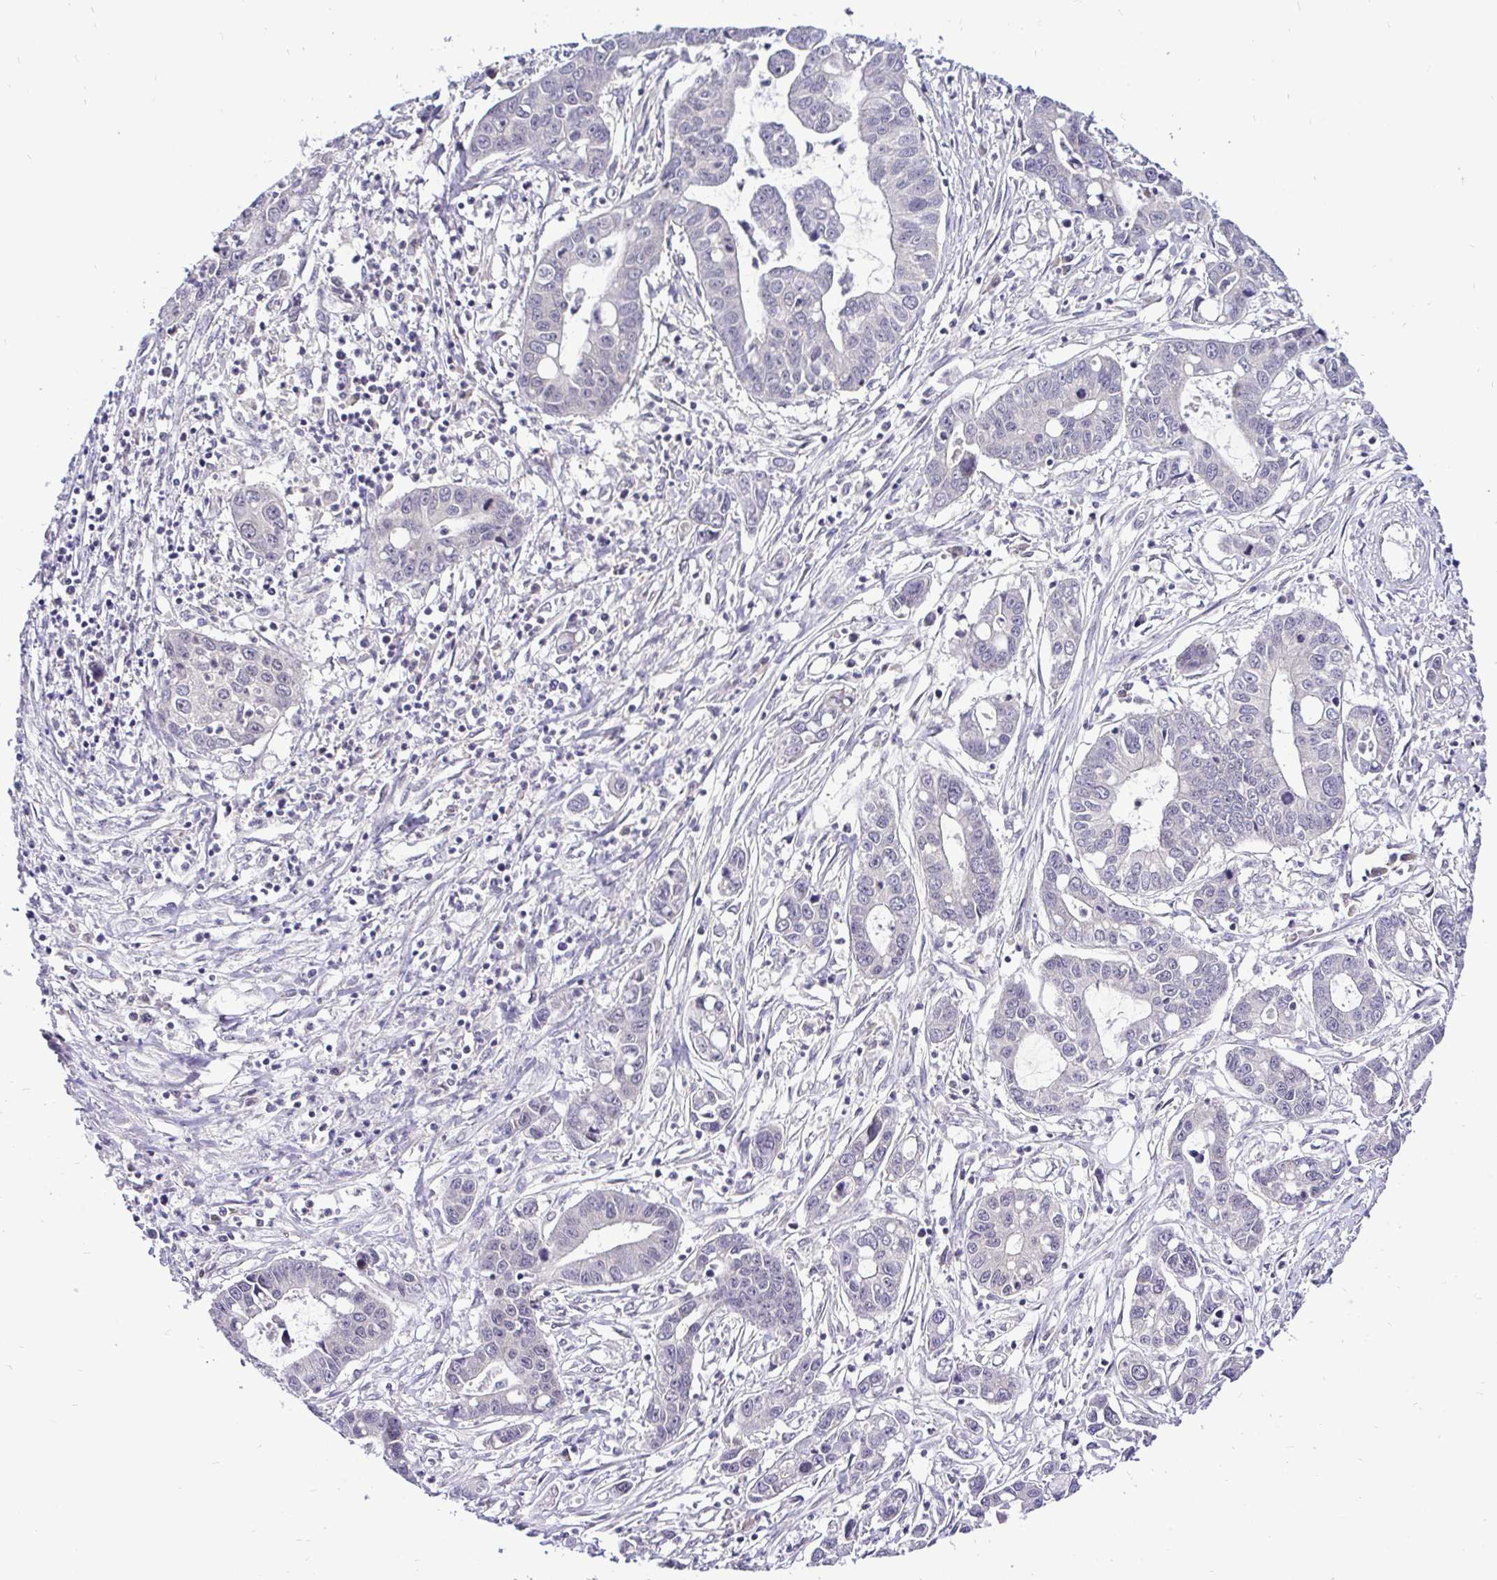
{"staining": {"intensity": "negative", "quantity": "none", "location": "none"}, "tissue": "liver cancer", "cell_type": "Tumor cells", "image_type": "cancer", "snomed": [{"axis": "morphology", "description": "Cholangiocarcinoma"}, {"axis": "topography", "description": "Liver"}], "caption": "IHC of liver cancer (cholangiocarcinoma) reveals no positivity in tumor cells. The staining was performed using DAB to visualize the protein expression in brown, while the nuclei were stained in blue with hematoxylin (Magnification: 20x).", "gene": "UBE2M", "patient": {"sex": "male", "age": 58}}